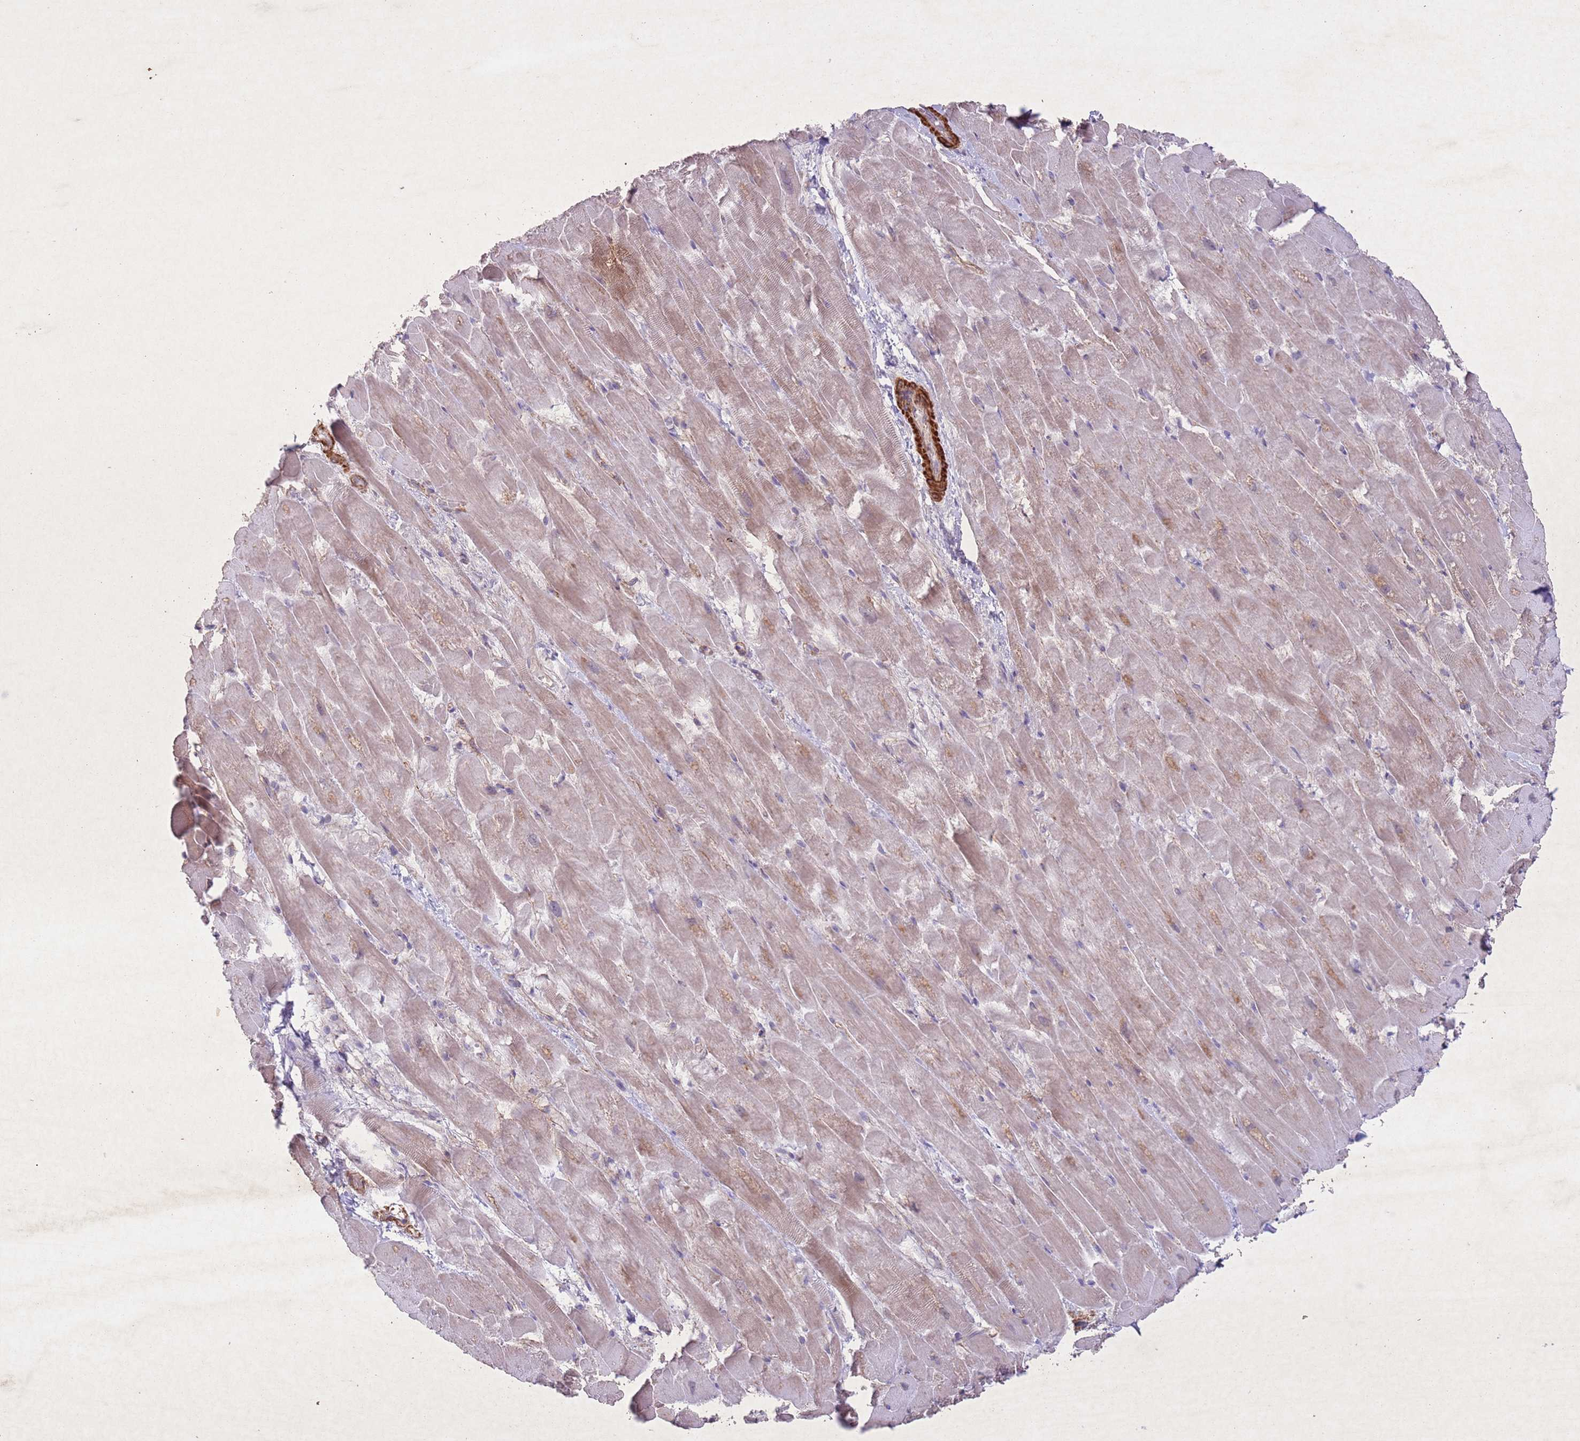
{"staining": {"intensity": "weak", "quantity": "25%-75%", "location": "cytoplasmic/membranous"}, "tissue": "heart muscle", "cell_type": "Cardiomyocytes", "image_type": "normal", "snomed": [{"axis": "morphology", "description": "Normal tissue, NOS"}, {"axis": "topography", "description": "Heart"}], "caption": "Protein staining of normal heart muscle shows weak cytoplasmic/membranous staining in approximately 25%-75% of cardiomyocytes. The staining was performed using DAB to visualize the protein expression in brown, while the nuclei were stained in blue with hematoxylin (Magnification: 20x).", "gene": "CCNI", "patient": {"sex": "male", "age": 37}}